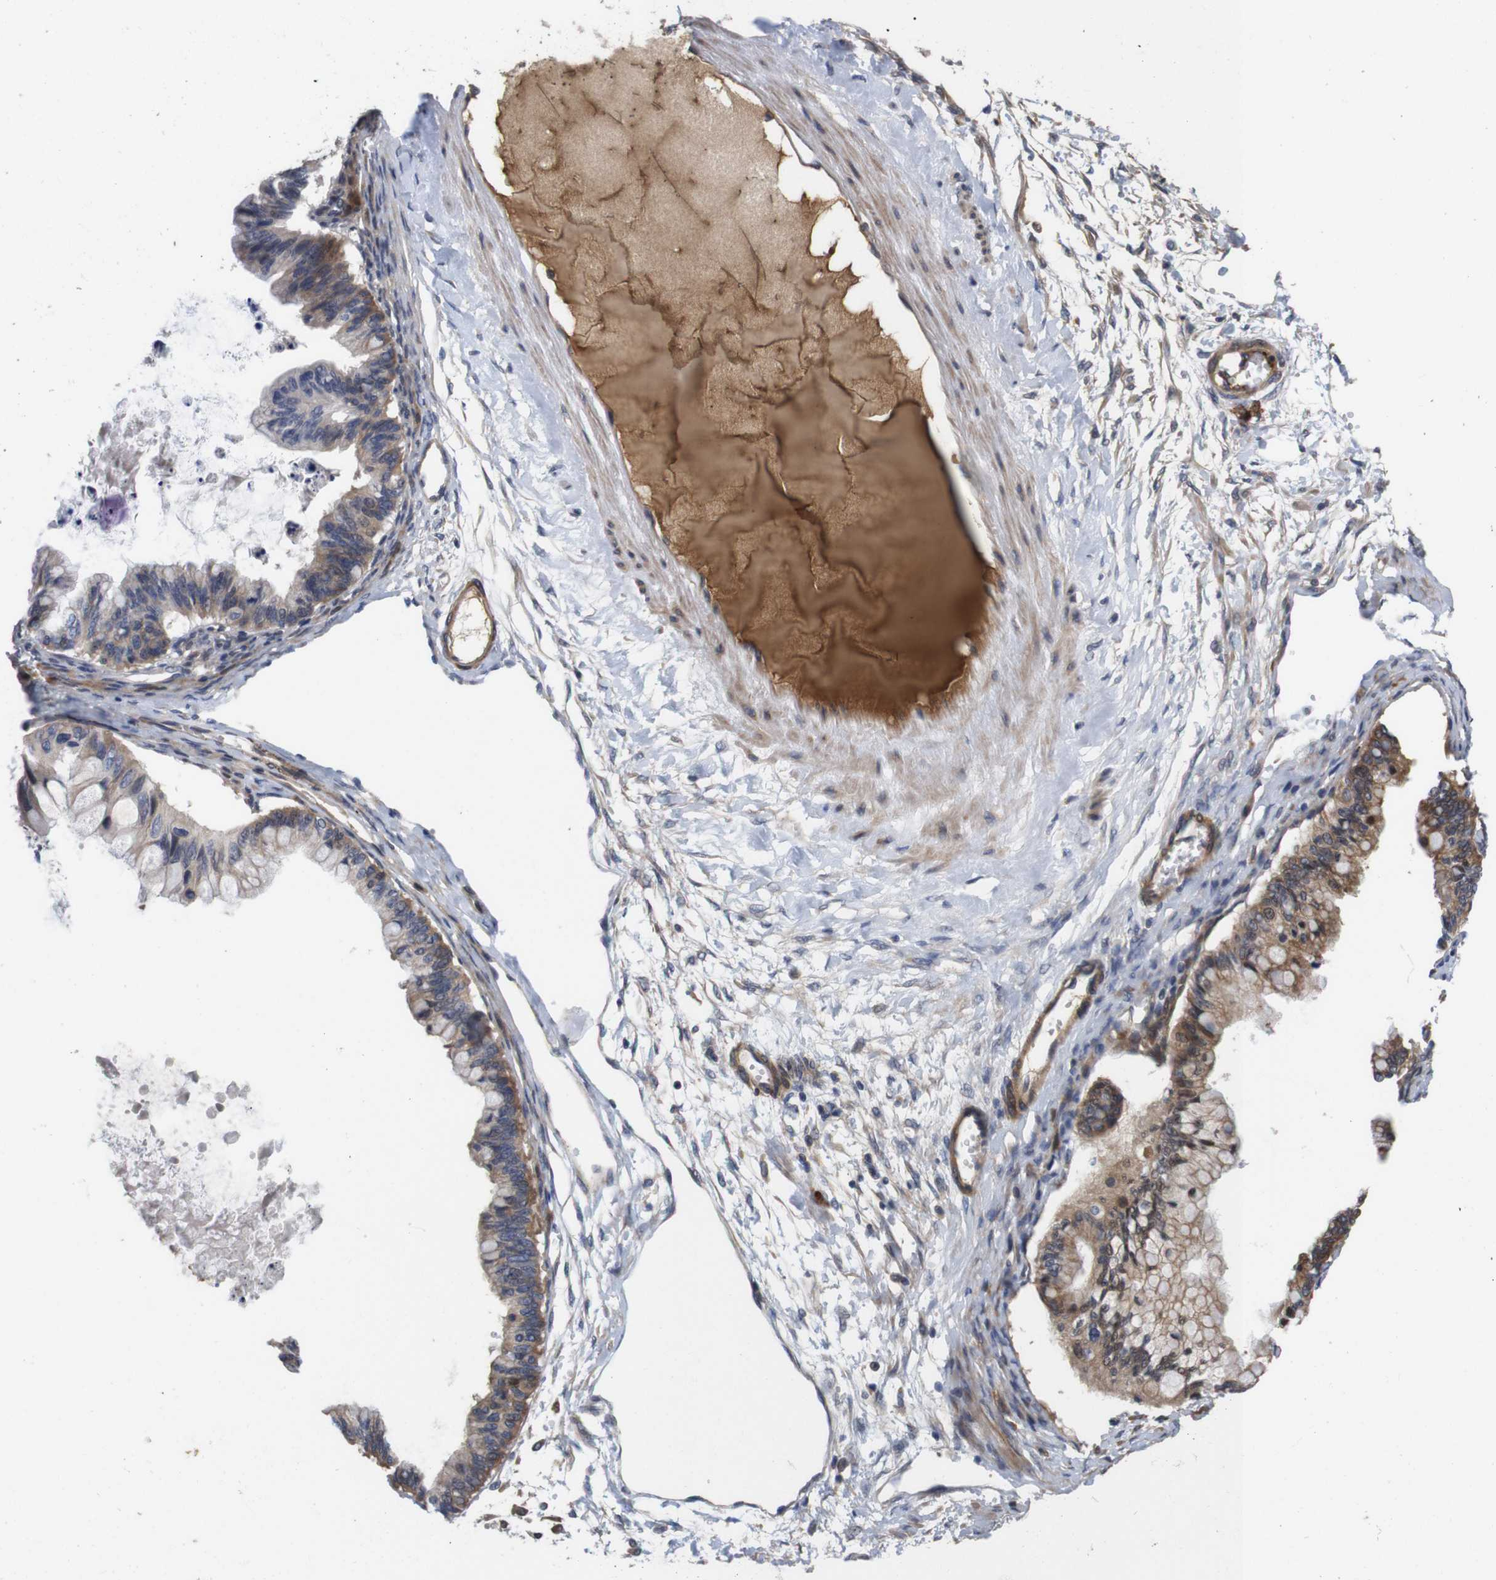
{"staining": {"intensity": "moderate", "quantity": "25%-75%", "location": "cytoplasmic/membranous"}, "tissue": "ovarian cancer", "cell_type": "Tumor cells", "image_type": "cancer", "snomed": [{"axis": "morphology", "description": "Cystadenocarcinoma, mucinous, NOS"}, {"axis": "topography", "description": "Ovary"}], "caption": "About 25%-75% of tumor cells in ovarian cancer (mucinous cystadenocarcinoma) demonstrate moderate cytoplasmic/membranous protein expression as visualized by brown immunohistochemical staining.", "gene": "SPRY3", "patient": {"sex": "female", "age": 57}}